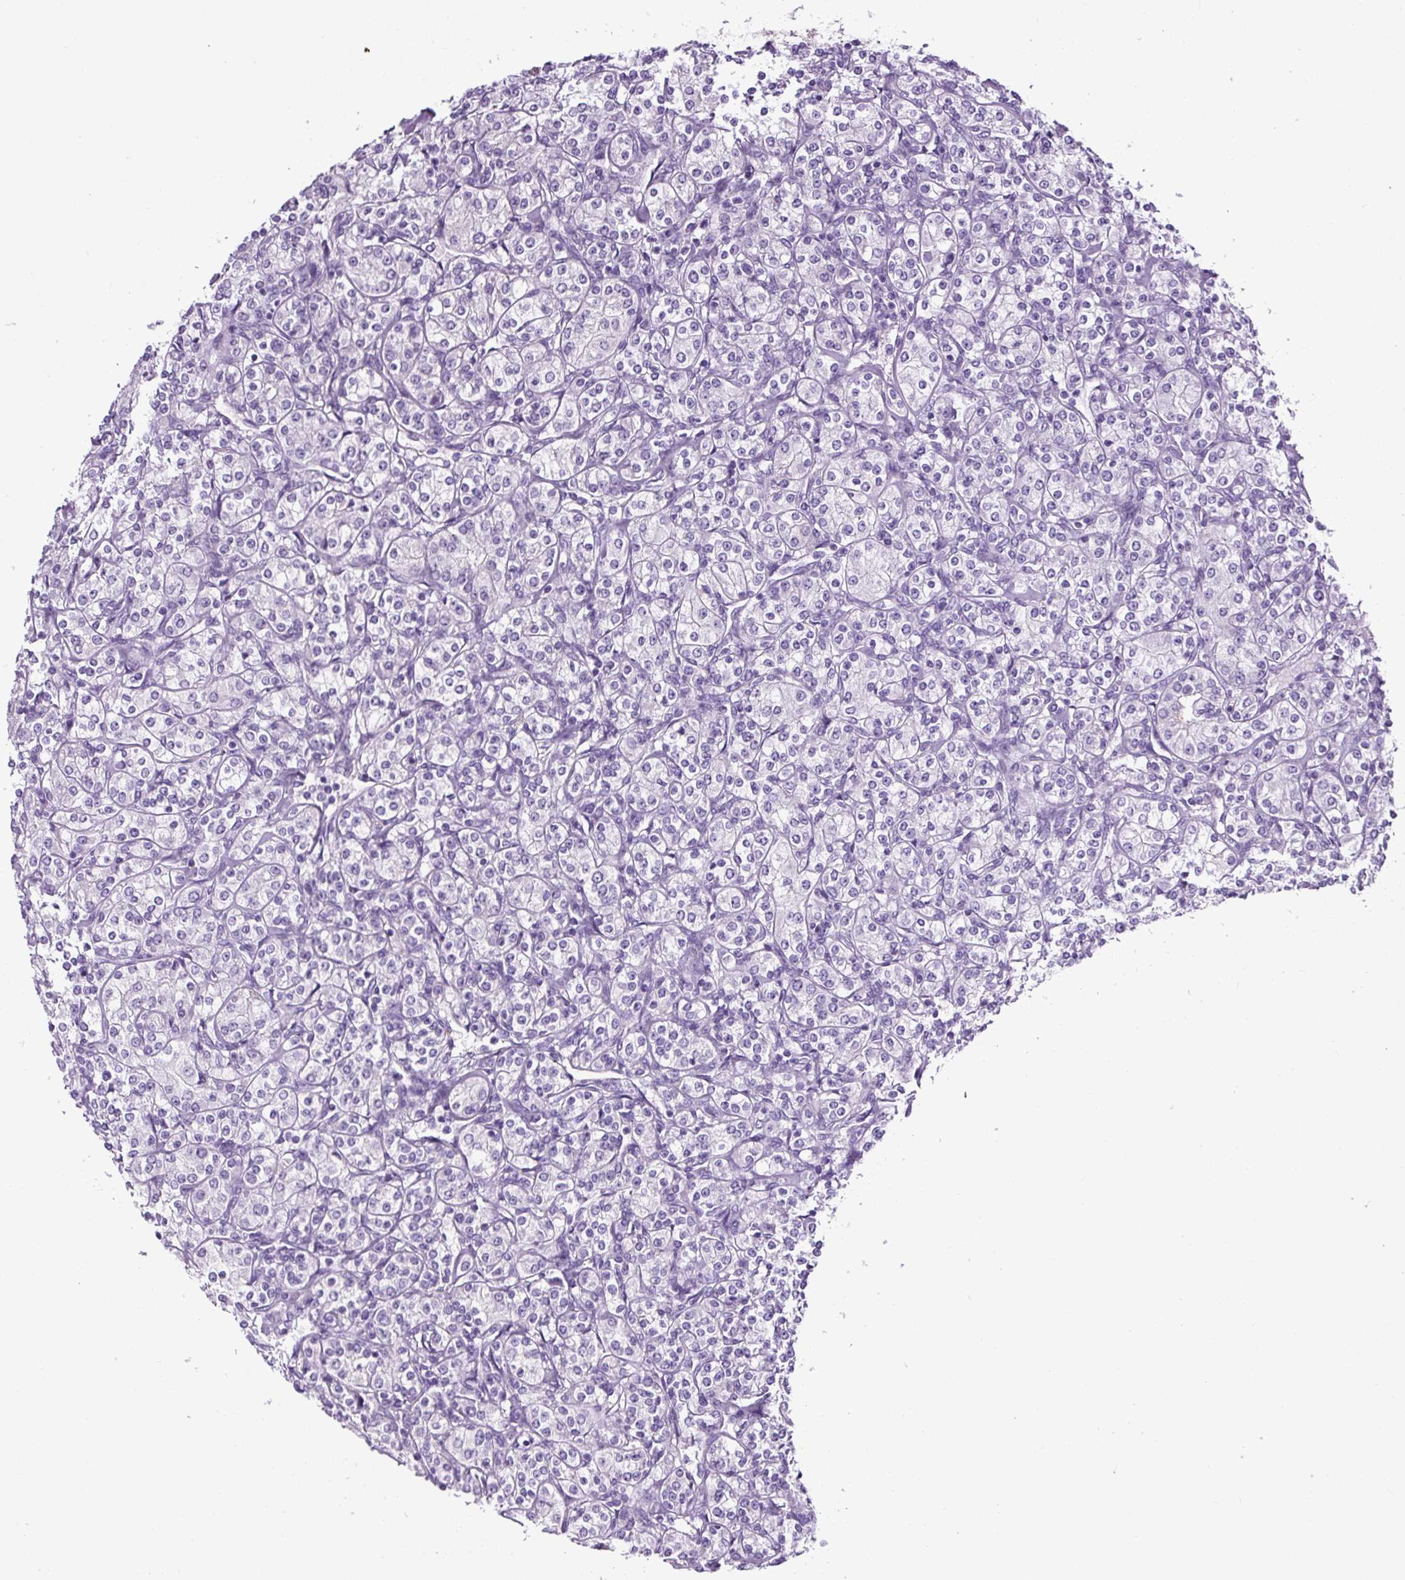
{"staining": {"intensity": "negative", "quantity": "none", "location": "none"}, "tissue": "renal cancer", "cell_type": "Tumor cells", "image_type": "cancer", "snomed": [{"axis": "morphology", "description": "Adenocarcinoma, NOS"}, {"axis": "topography", "description": "Kidney"}], "caption": "Tumor cells show no significant positivity in renal cancer (adenocarcinoma).", "gene": "SP8", "patient": {"sex": "male", "age": 77}}